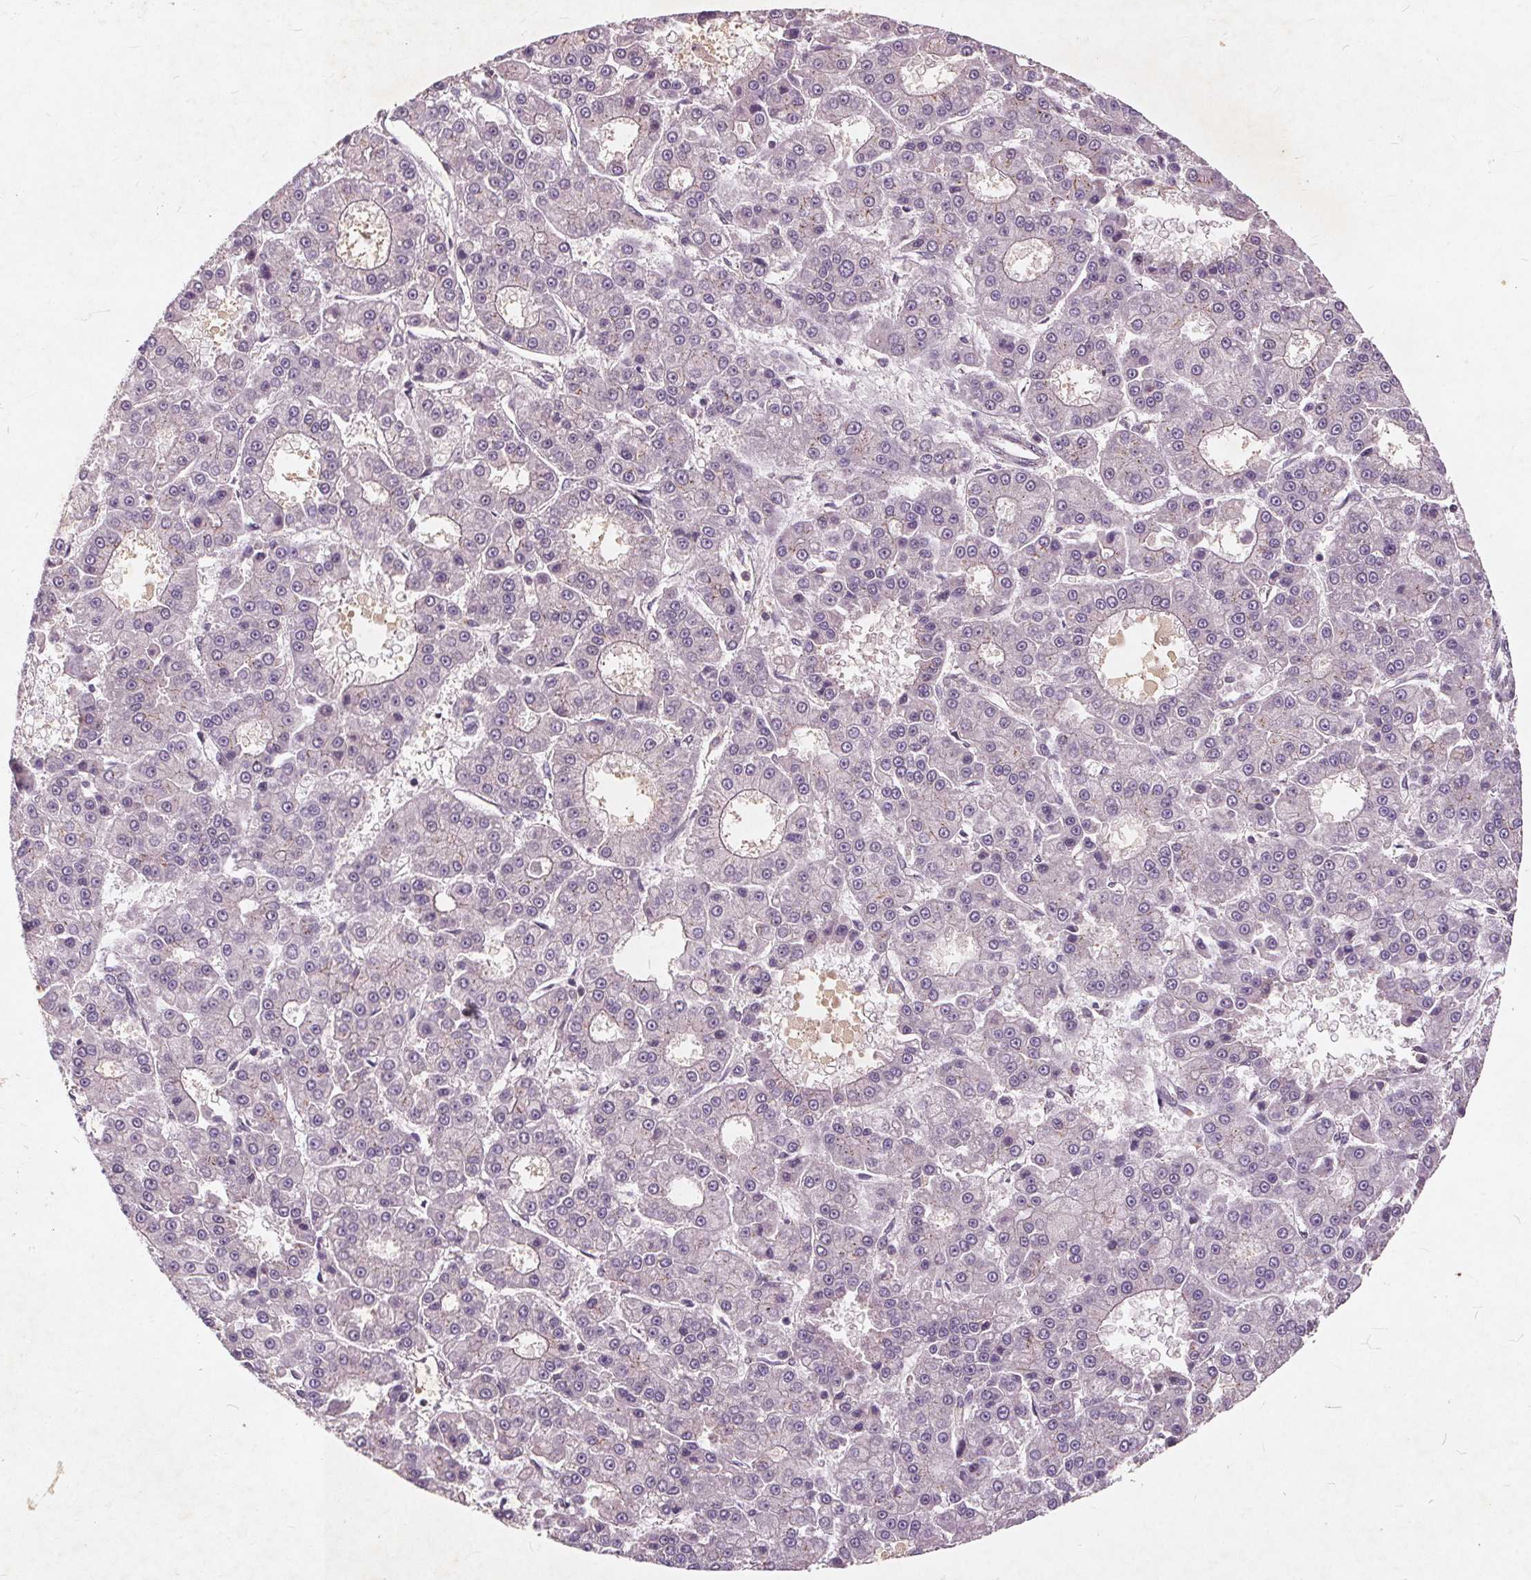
{"staining": {"intensity": "negative", "quantity": "none", "location": "none"}, "tissue": "liver cancer", "cell_type": "Tumor cells", "image_type": "cancer", "snomed": [{"axis": "morphology", "description": "Carcinoma, Hepatocellular, NOS"}, {"axis": "topography", "description": "Liver"}], "caption": "An IHC photomicrograph of liver cancer (hepatocellular carcinoma) is shown. There is no staining in tumor cells of liver cancer (hepatocellular carcinoma).", "gene": "CSNK1G2", "patient": {"sex": "male", "age": 70}}